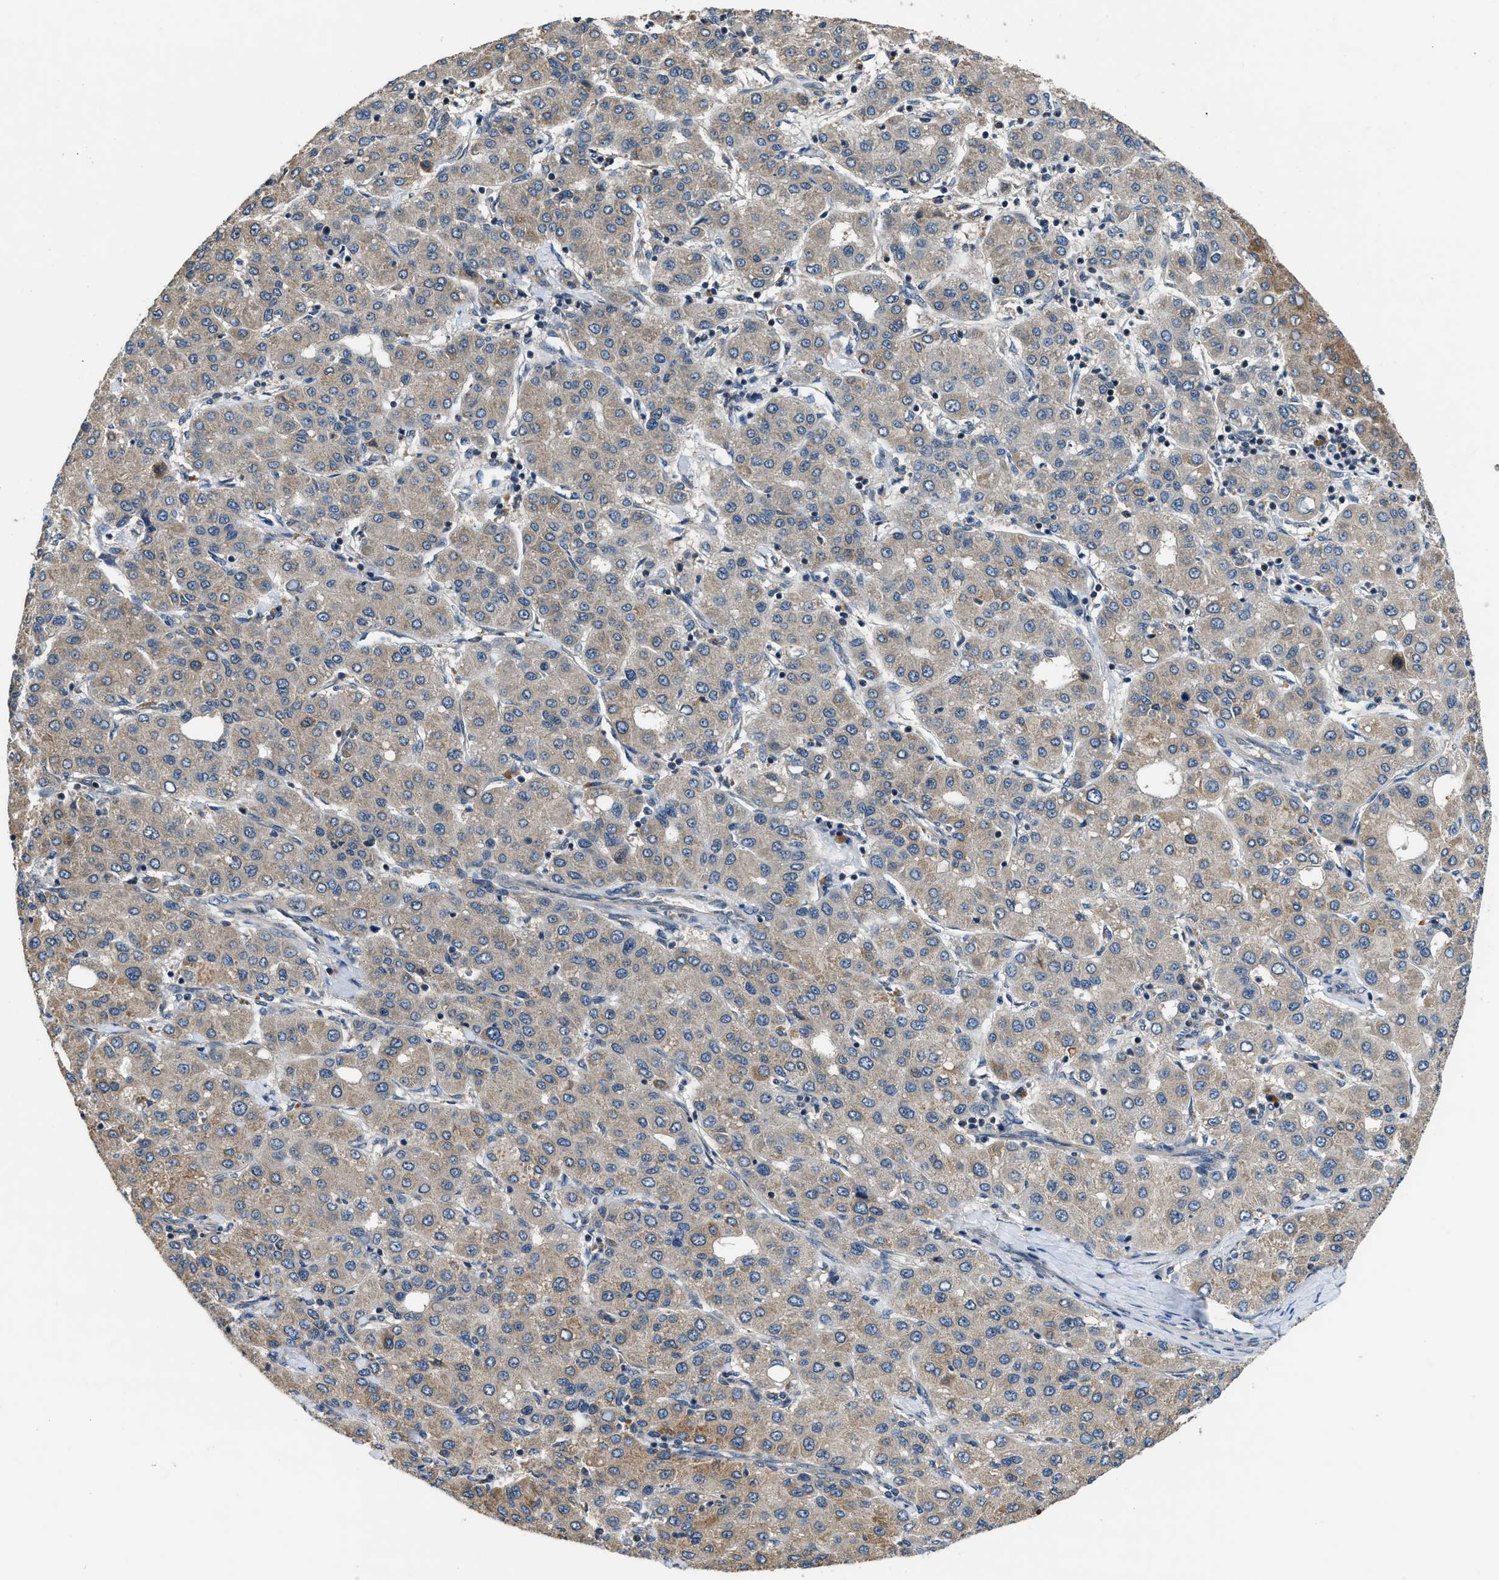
{"staining": {"intensity": "weak", "quantity": "25%-75%", "location": "cytoplasmic/membranous"}, "tissue": "liver cancer", "cell_type": "Tumor cells", "image_type": "cancer", "snomed": [{"axis": "morphology", "description": "Carcinoma, Hepatocellular, NOS"}, {"axis": "topography", "description": "Liver"}], "caption": "Protein expression analysis of liver hepatocellular carcinoma reveals weak cytoplasmic/membranous staining in approximately 25%-75% of tumor cells.", "gene": "IL3RA", "patient": {"sex": "male", "age": 65}}